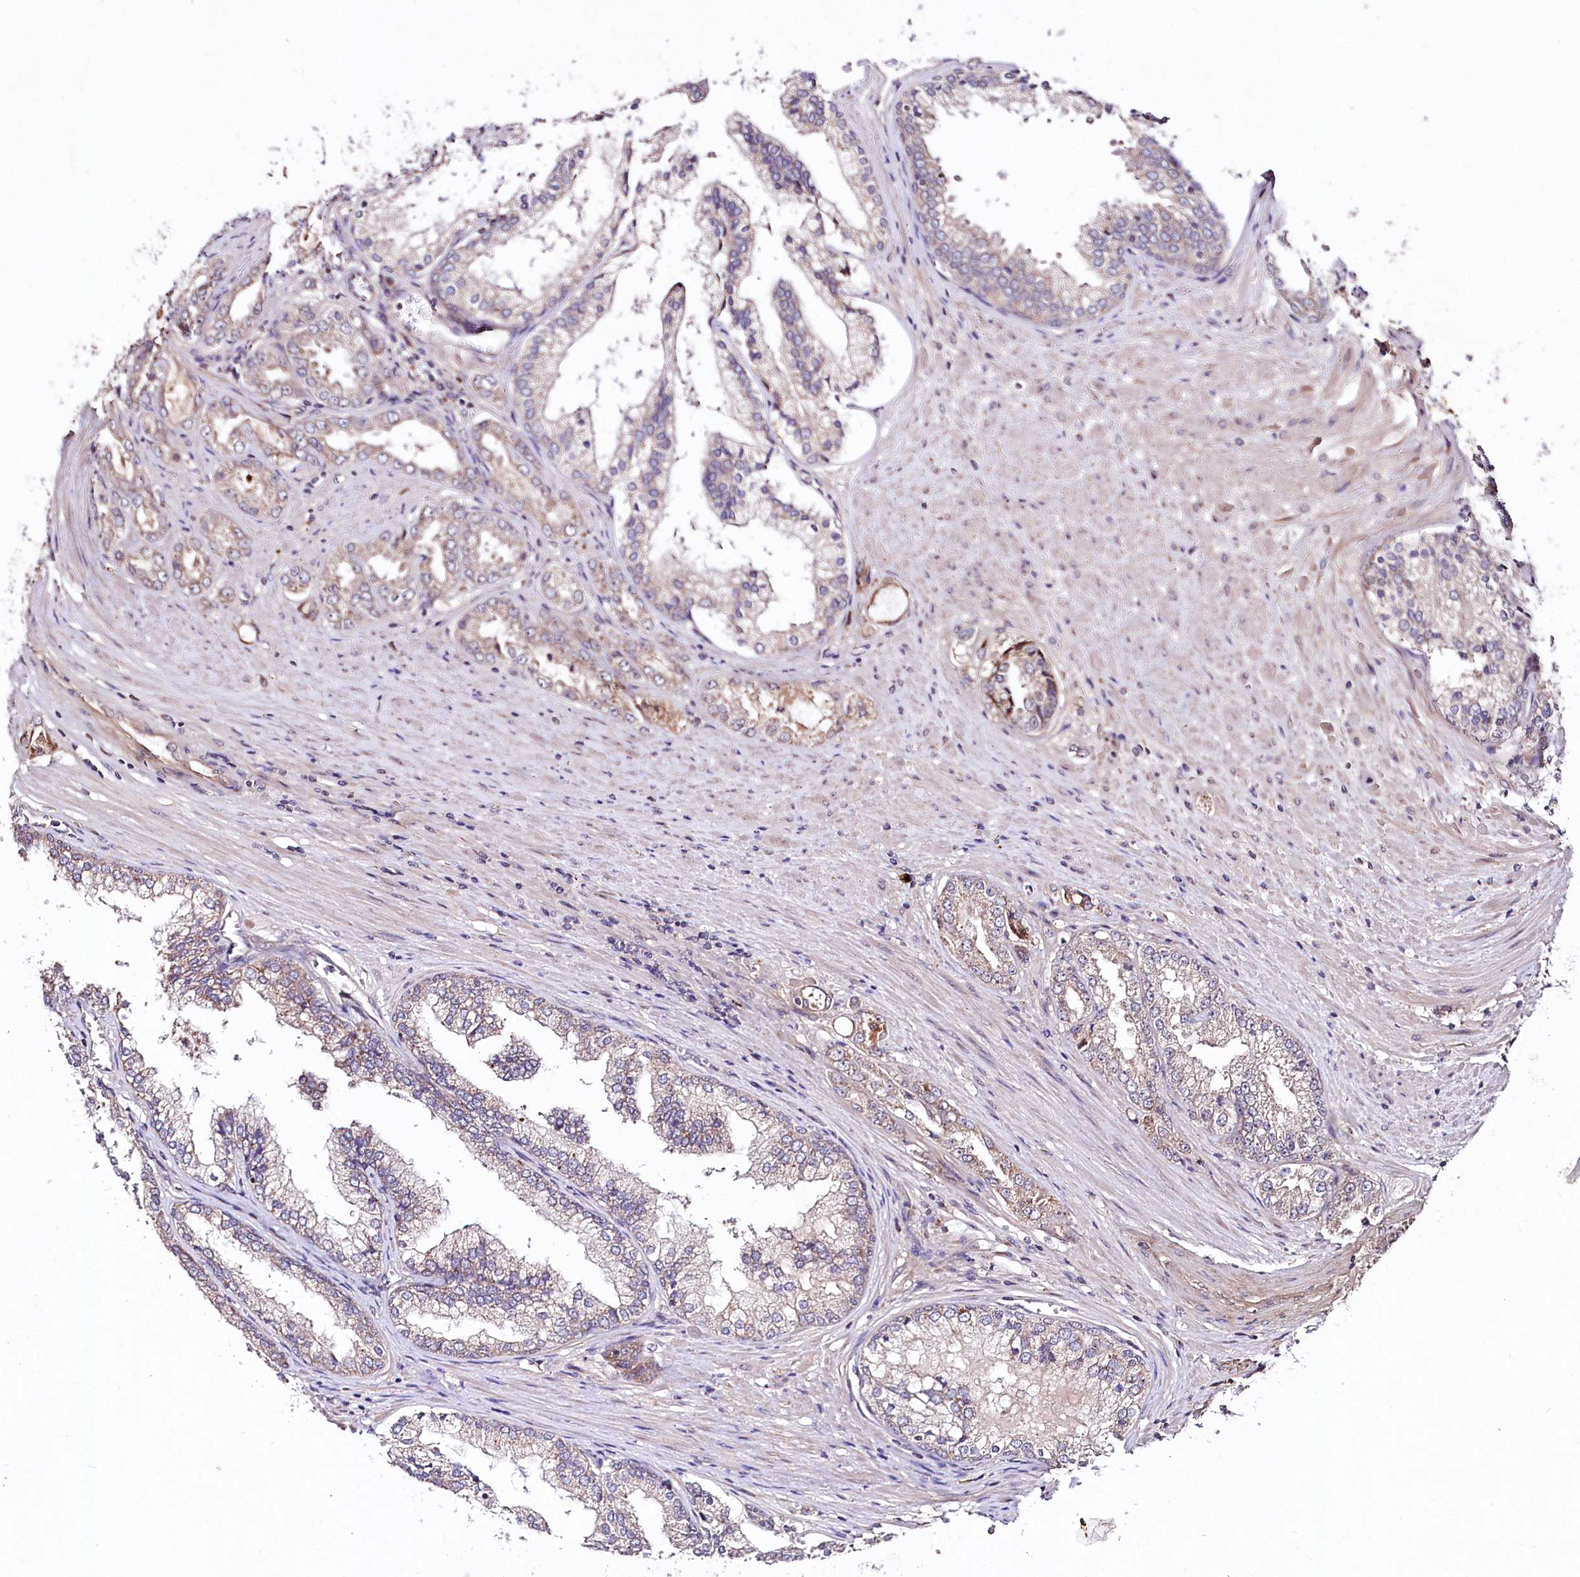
{"staining": {"intensity": "moderate", "quantity": "25%-75%", "location": "cytoplasmic/membranous"}, "tissue": "prostate cancer", "cell_type": "Tumor cells", "image_type": "cancer", "snomed": [{"axis": "morphology", "description": "Adenocarcinoma, High grade"}, {"axis": "topography", "description": "Prostate"}], "caption": "Prostate cancer (adenocarcinoma (high-grade)) stained with a brown dye displays moderate cytoplasmic/membranous positive staining in approximately 25%-75% of tumor cells.", "gene": "TNPO3", "patient": {"sex": "male", "age": 72}}